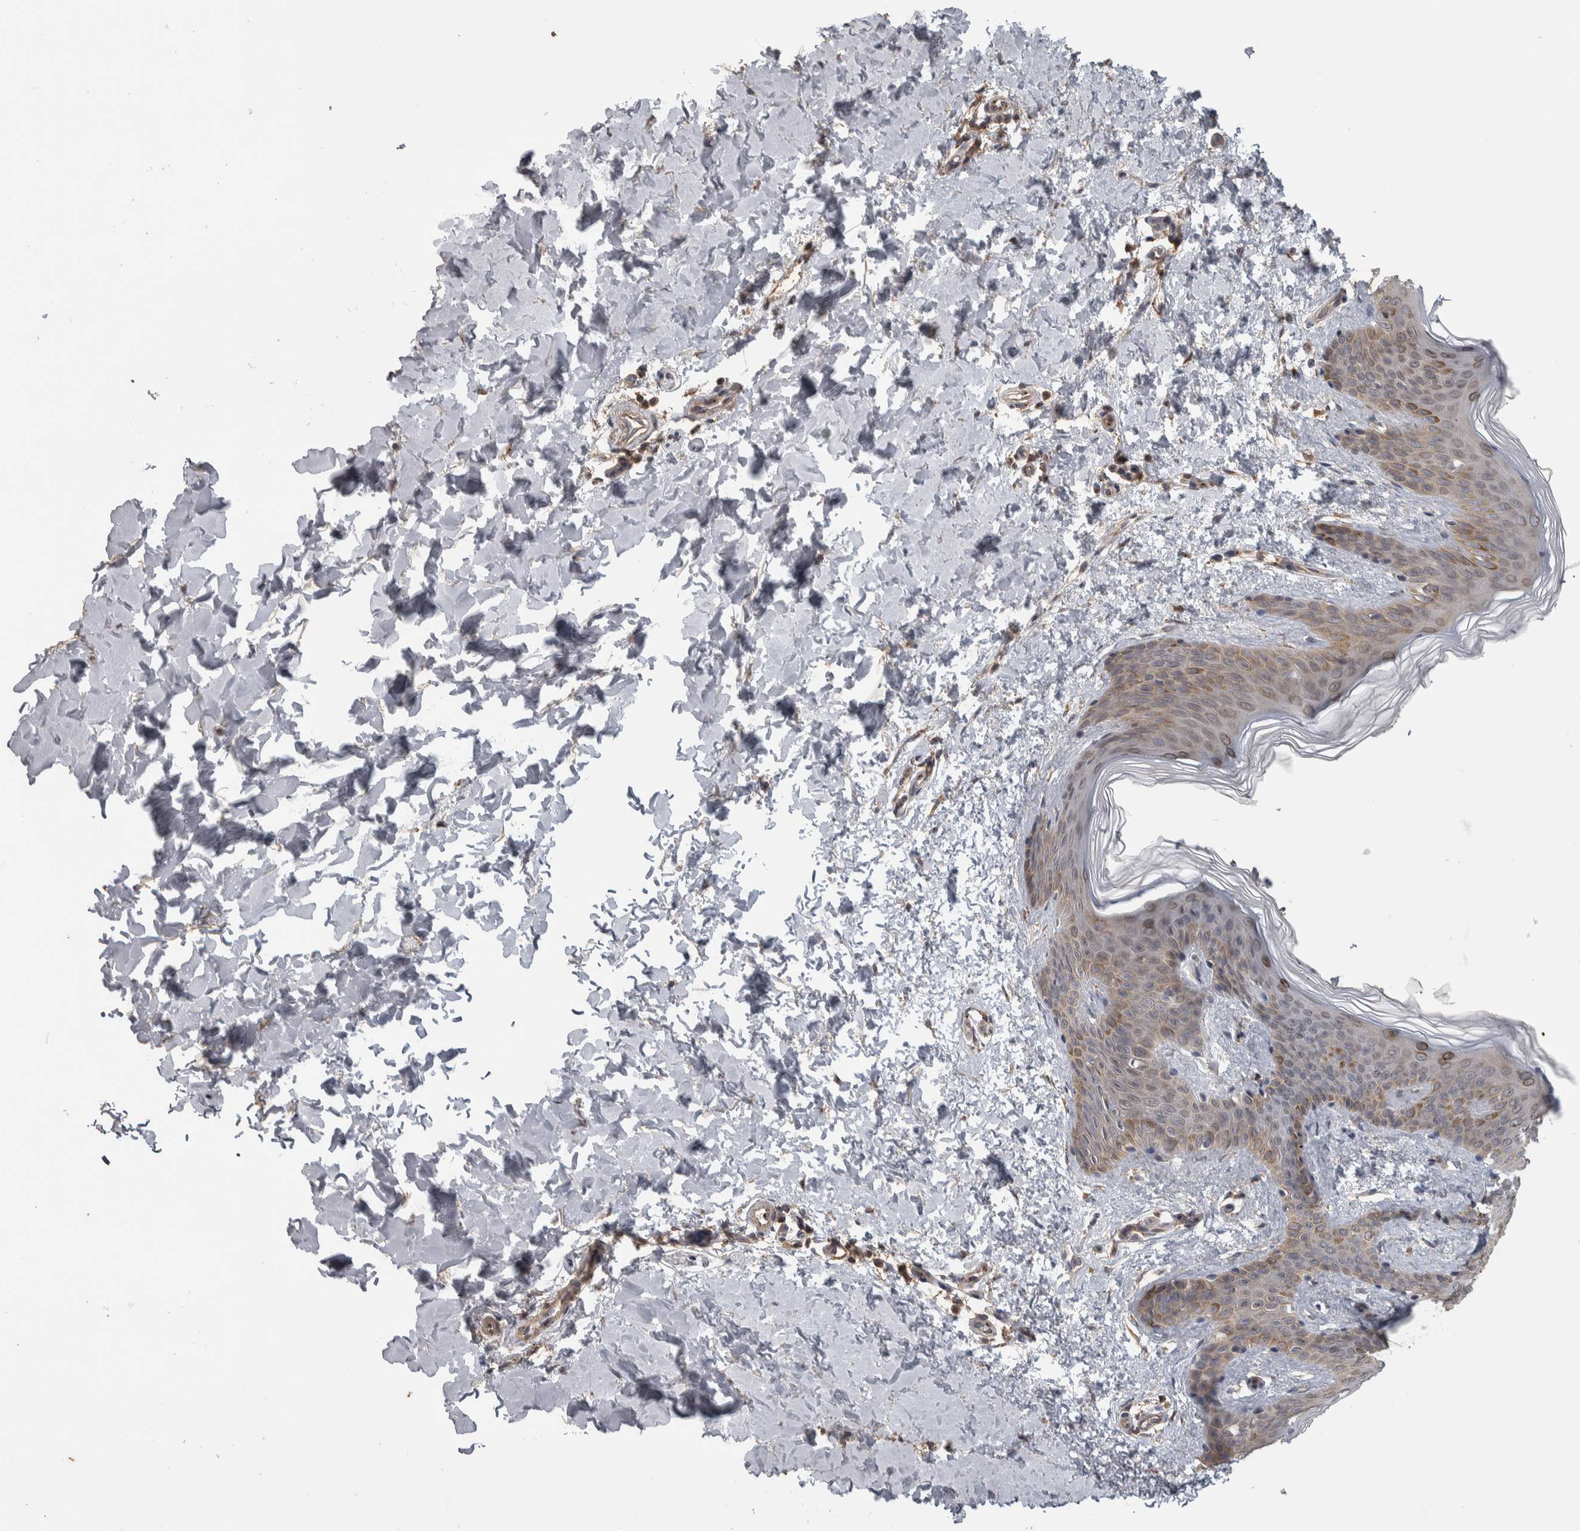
{"staining": {"intensity": "weak", "quantity": ">75%", "location": "cytoplasmic/membranous"}, "tissue": "skin", "cell_type": "Fibroblasts", "image_type": "normal", "snomed": [{"axis": "morphology", "description": "Normal tissue, NOS"}, {"axis": "morphology", "description": "Neoplasm, benign, NOS"}, {"axis": "topography", "description": "Skin"}, {"axis": "topography", "description": "Soft tissue"}], "caption": "Immunohistochemistry photomicrograph of normal human skin stained for a protein (brown), which demonstrates low levels of weak cytoplasmic/membranous positivity in approximately >75% of fibroblasts.", "gene": "IFRD1", "patient": {"sex": "male", "age": 26}}